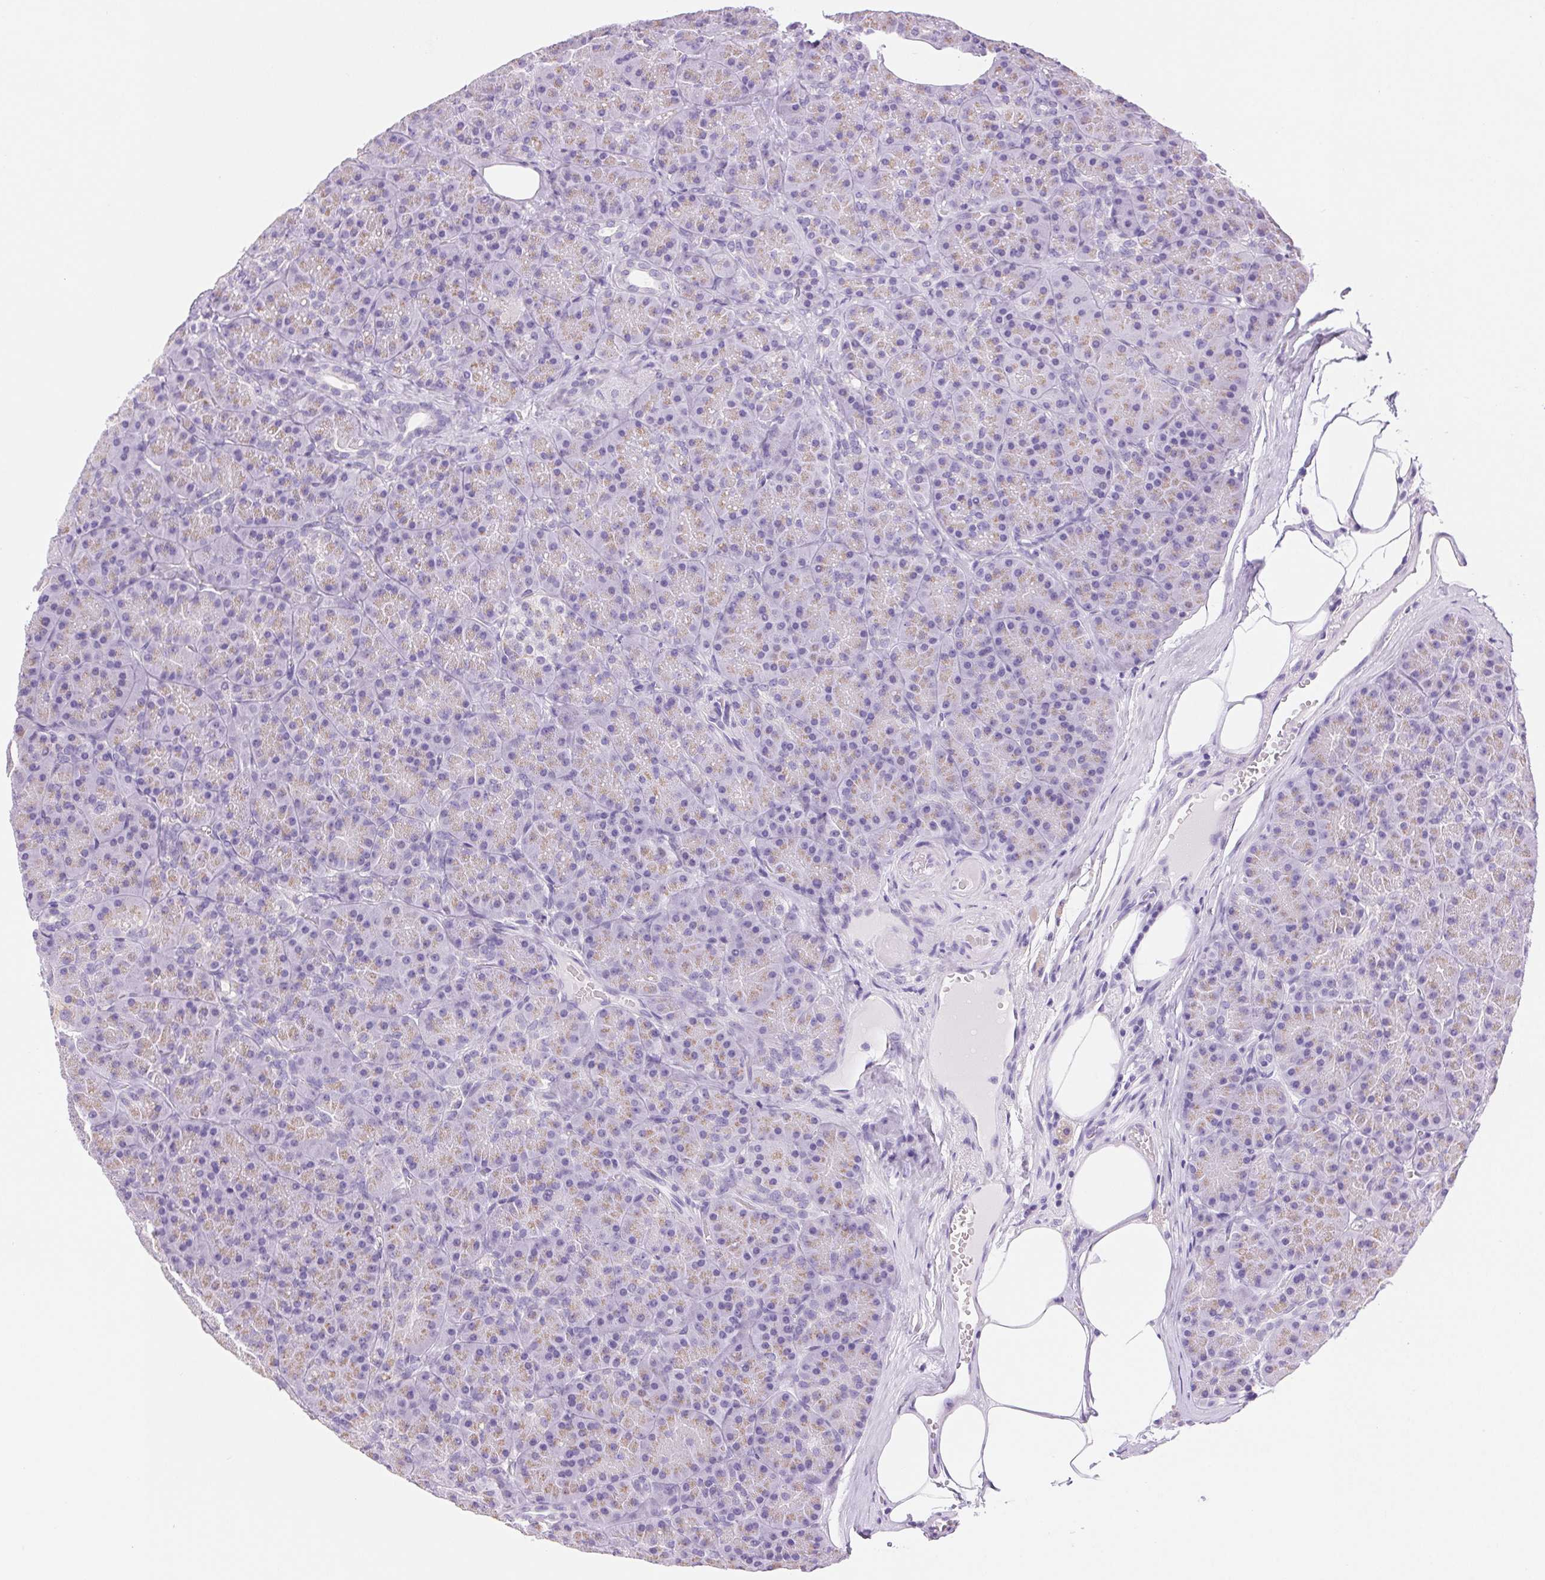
{"staining": {"intensity": "weak", "quantity": "25%-75%", "location": "cytoplasmic/membranous"}, "tissue": "pancreas", "cell_type": "Exocrine glandular cells", "image_type": "normal", "snomed": [{"axis": "morphology", "description": "Normal tissue, NOS"}, {"axis": "topography", "description": "Pancreas"}], "caption": "Pancreas stained with IHC reveals weak cytoplasmic/membranous expression in about 25%-75% of exocrine glandular cells.", "gene": "SERPINB3", "patient": {"sex": "male", "age": 57}}